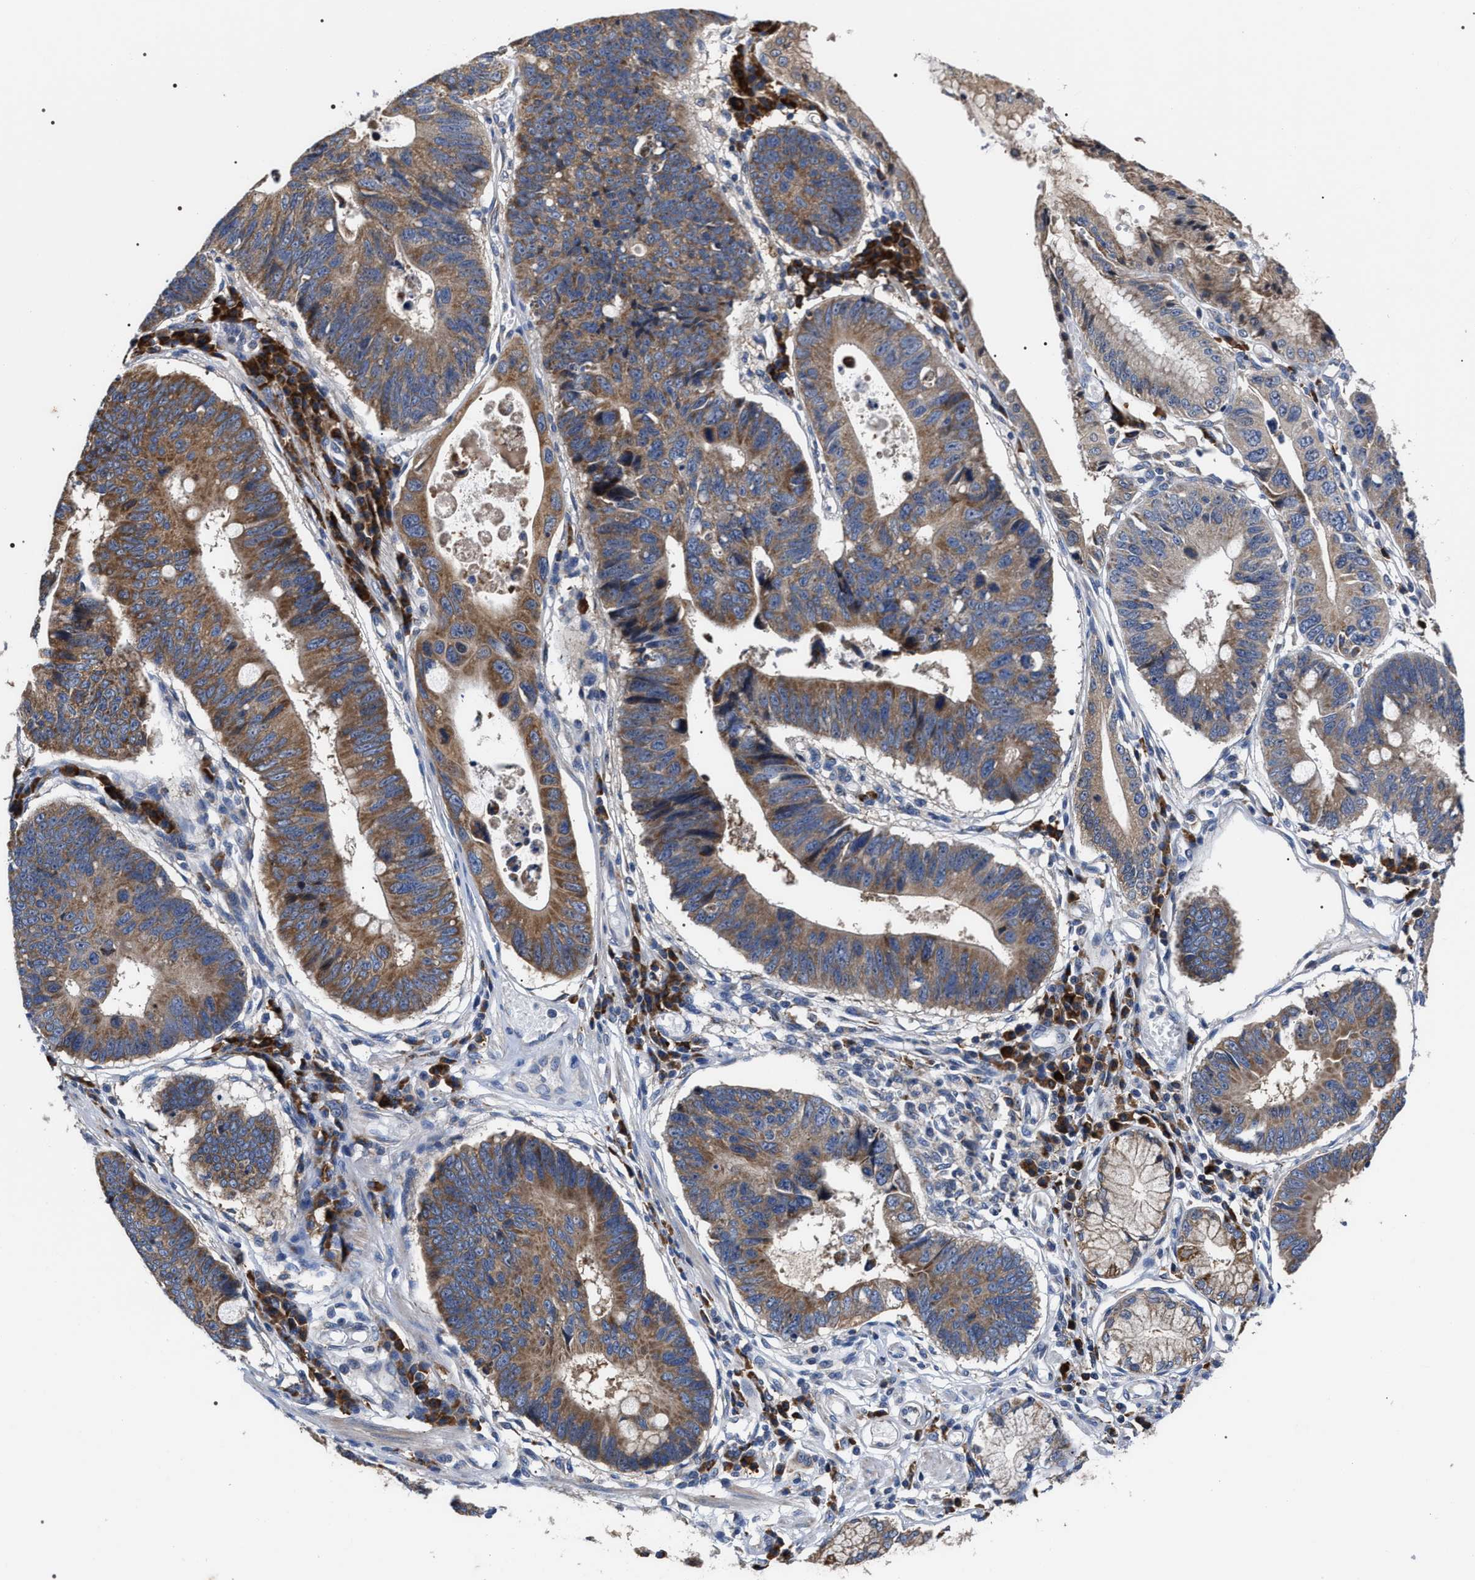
{"staining": {"intensity": "moderate", "quantity": ">75%", "location": "cytoplasmic/membranous"}, "tissue": "stomach cancer", "cell_type": "Tumor cells", "image_type": "cancer", "snomed": [{"axis": "morphology", "description": "Adenocarcinoma, NOS"}, {"axis": "topography", "description": "Stomach"}], "caption": "Immunohistochemical staining of adenocarcinoma (stomach) displays moderate cytoplasmic/membranous protein positivity in about >75% of tumor cells. The staining was performed using DAB to visualize the protein expression in brown, while the nuclei were stained in blue with hematoxylin (Magnification: 20x).", "gene": "MACC1", "patient": {"sex": "male", "age": 59}}